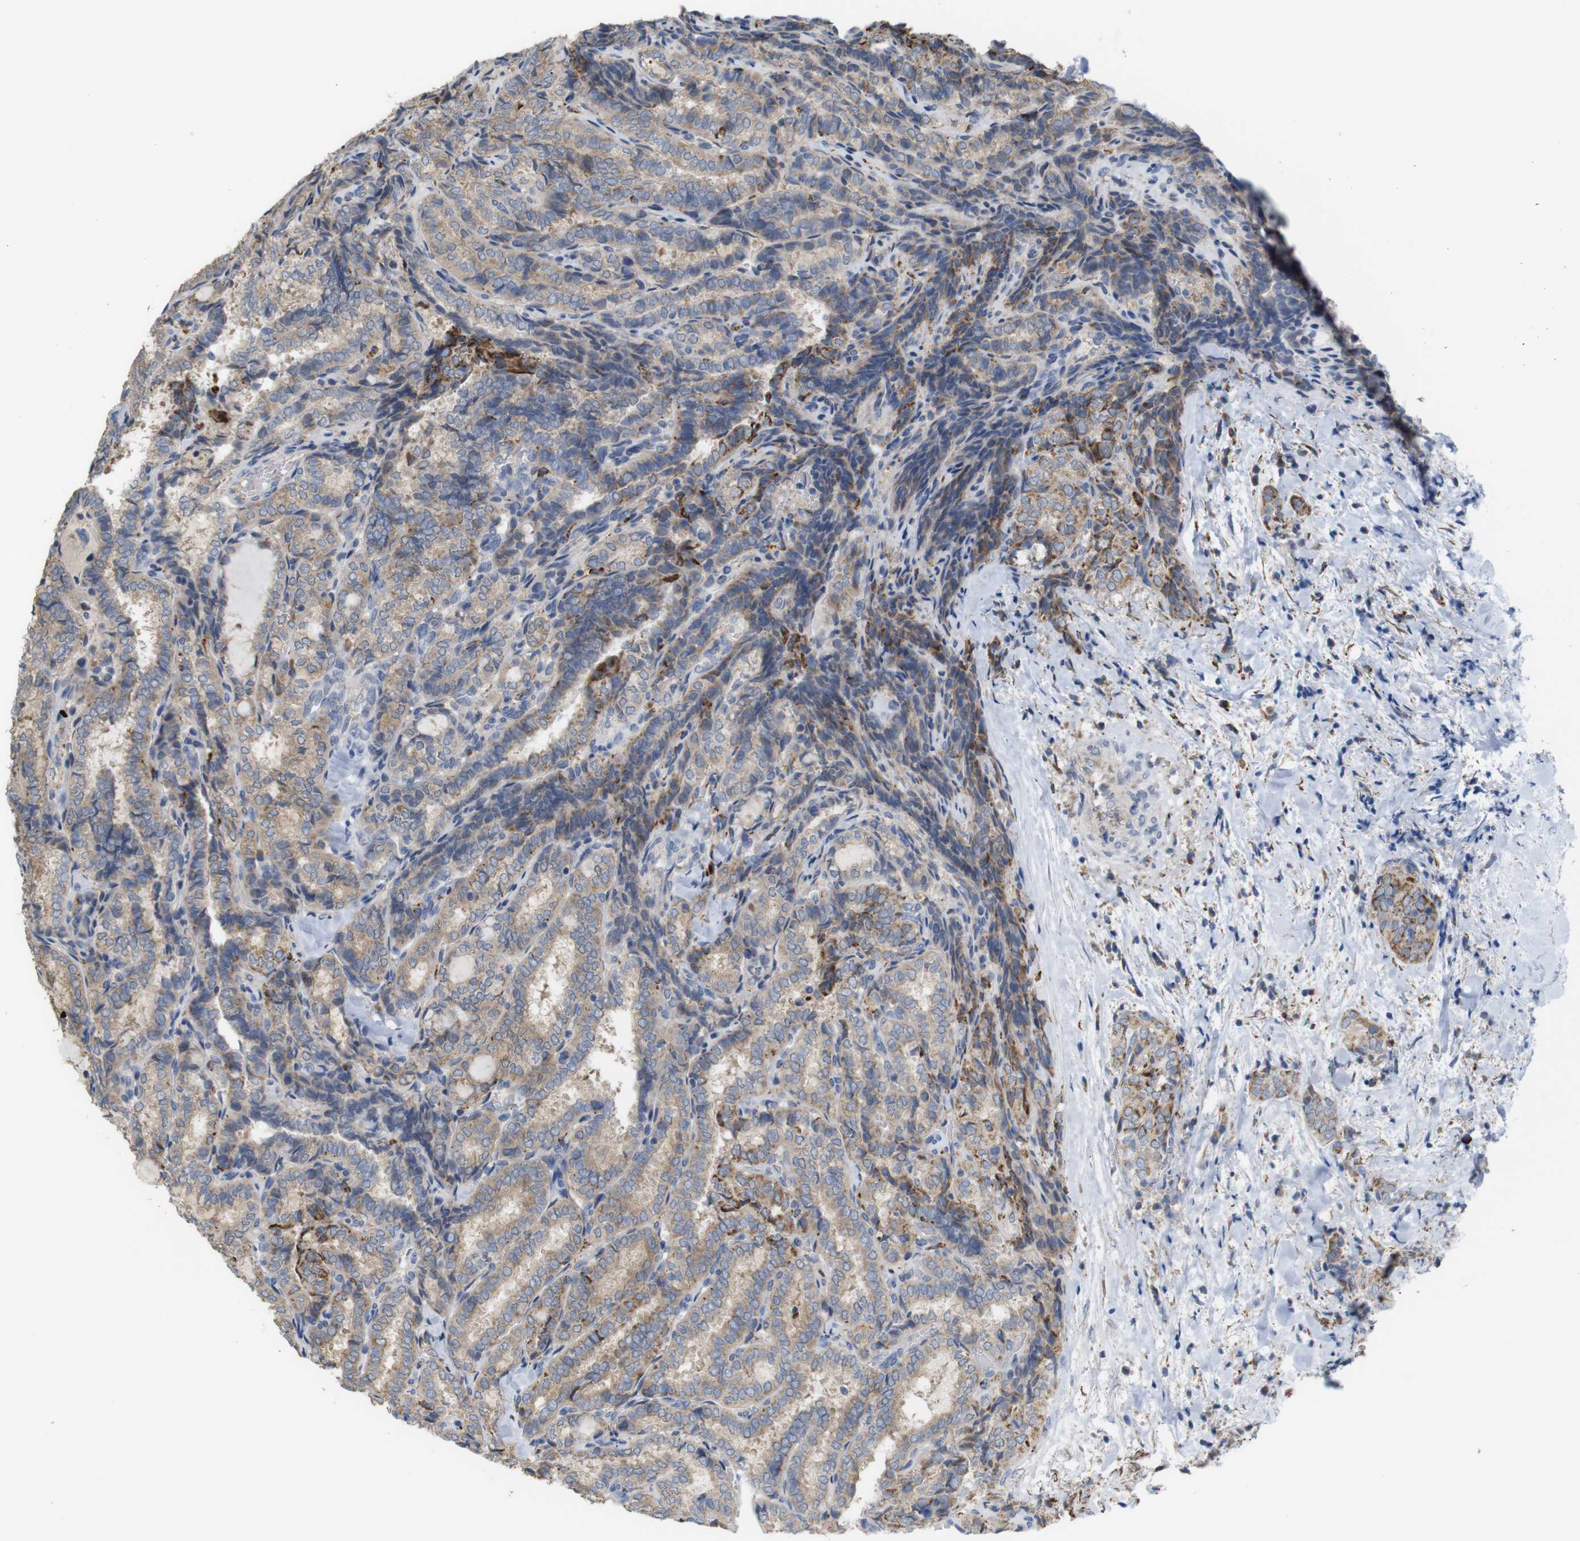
{"staining": {"intensity": "weak", "quantity": ">75%", "location": "cytoplasmic/membranous"}, "tissue": "thyroid cancer", "cell_type": "Tumor cells", "image_type": "cancer", "snomed": [{"axis": "morphology", "description": "Normal tissue, NOS"}, {"axis": "morphology", "description": "Papillary adenocarcinoma, NOS"}, {"axis": "topography", "description": "Thyroid gland"}], "caption": "An immunohistochemistry image of neoplastic tissue is shown. Protein staining in brown highlights weak cytoplasmic/membranous positivity in thyroid cancer within tumor cells.", "gene": "PTPRR", "patient": {"sex": "female", "age": 30}}